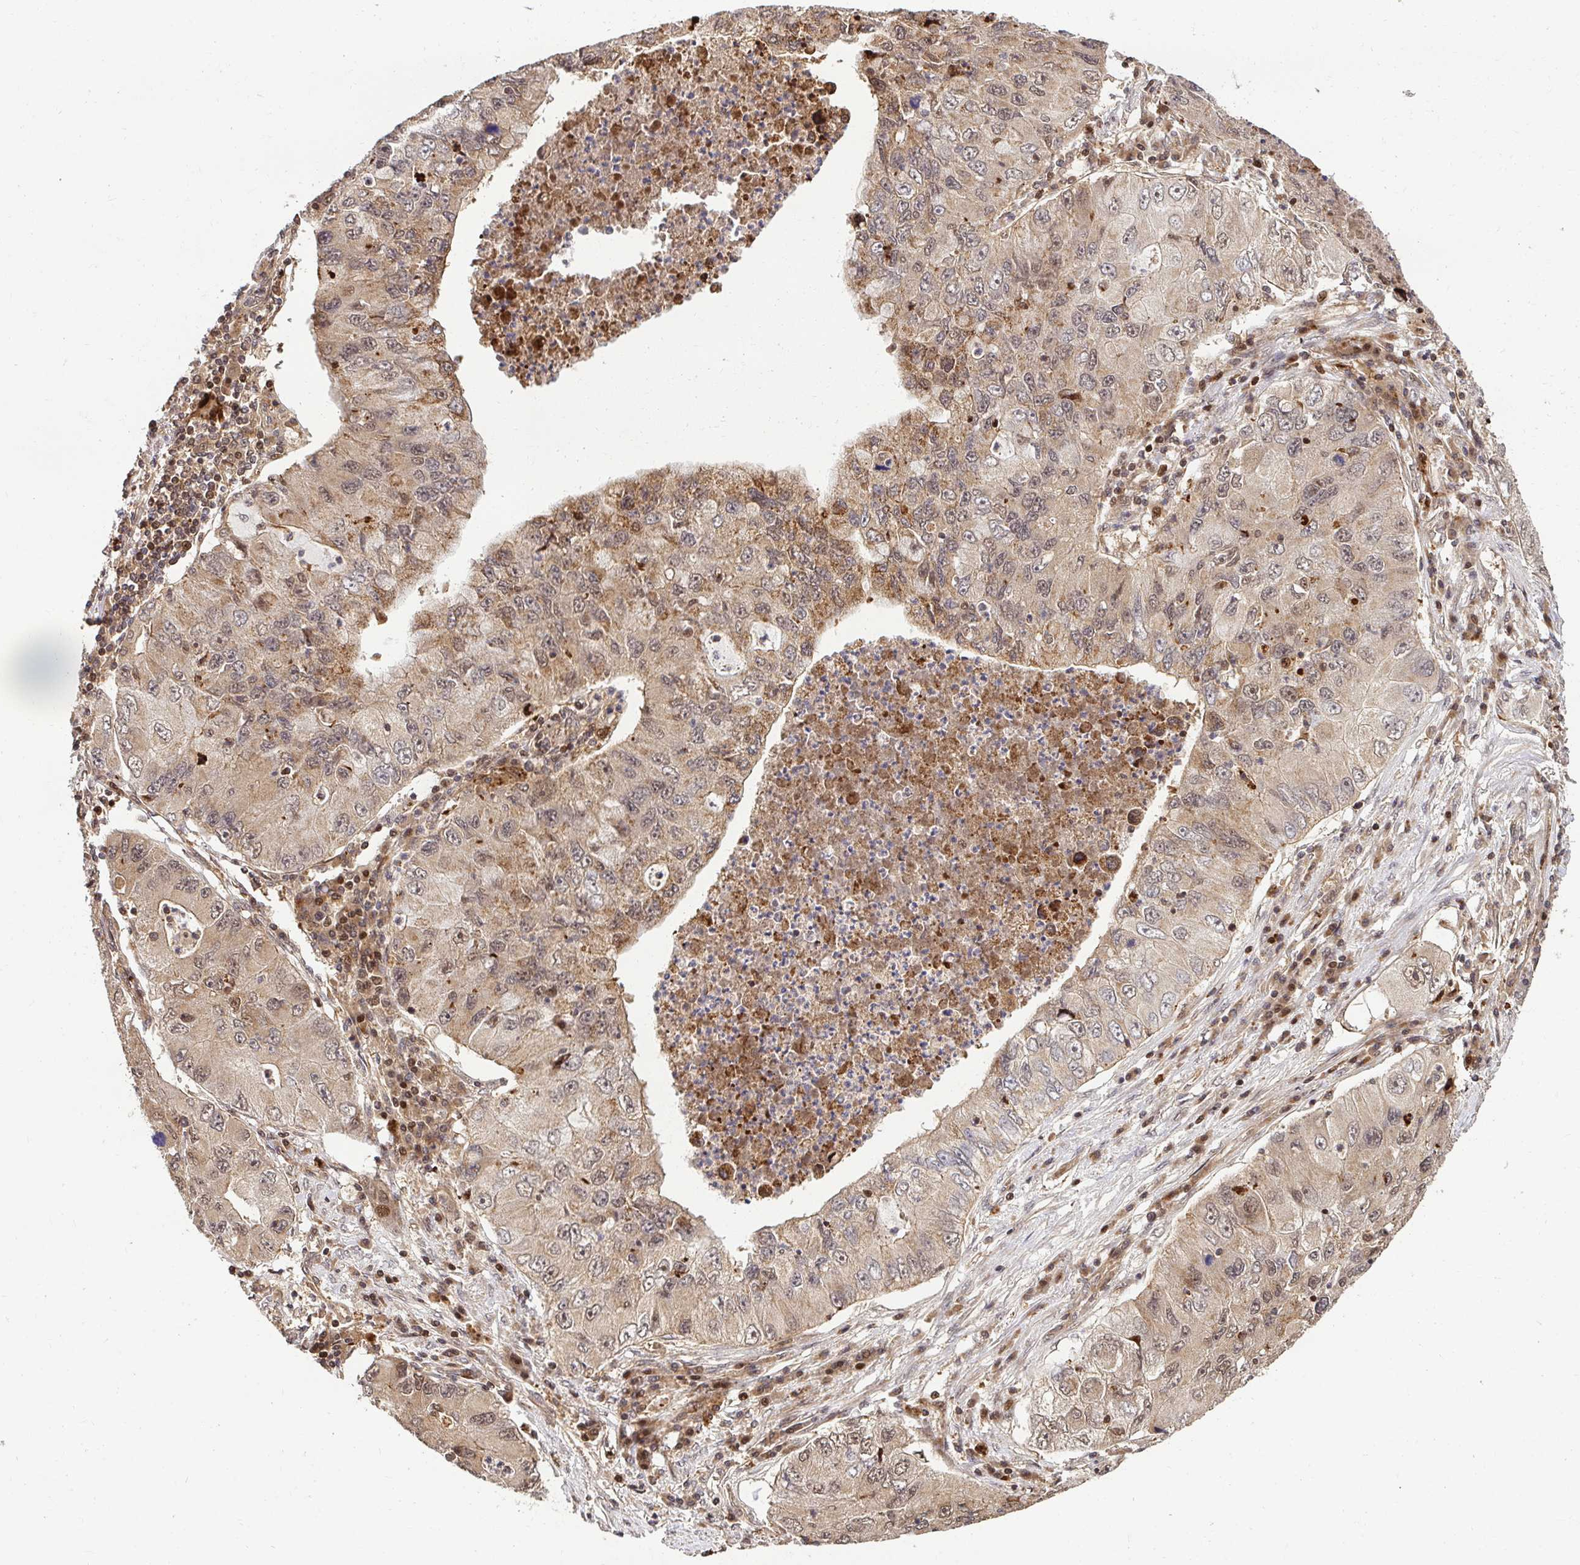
{"staining": {"intensity": "weak", "quantity": "<25%", "location": "cytoplasmic/membranous,nuclear"}, "tissue": "lung cancer", "cell_type": "Tumor cells", "image_type": "cancer", "snomed": [{"axis": "morphology", "description": "Adenocarcinoma, NOS"}, {"axis": "morphology", "description": "Adenocarcinoma, metastatic, NOS"}, {"axis": "topography", "description": "Lymph node"}, {"axis": "topography", "description": "Lung"}], "caption": "Lung adenocarcinoma stained for a protein using immunohistochemistry demonstrates no staining tumor cells.", "gene": "PSMA4", "patient": {"sex": "female", "age": 54}}